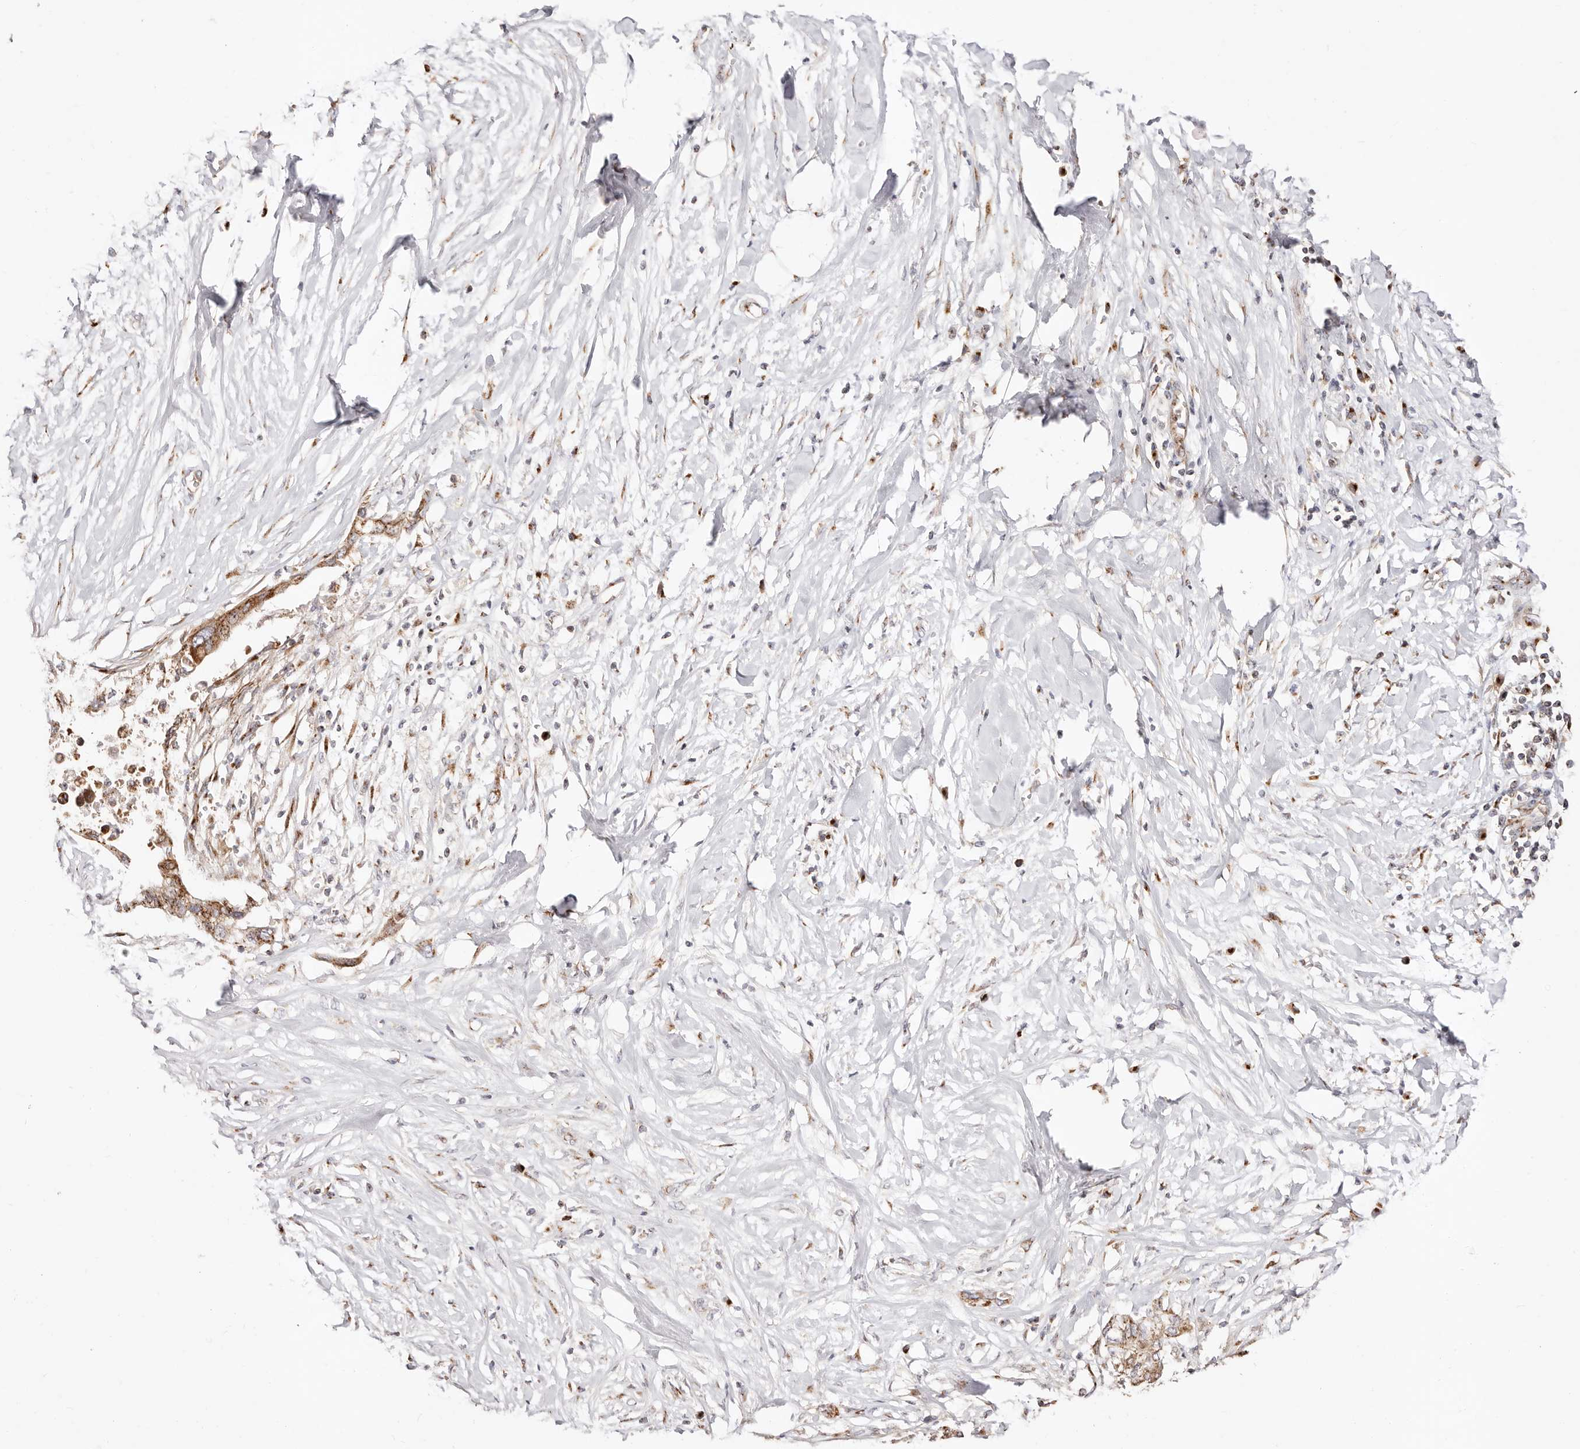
{"staining": {"intensity": "moderate", "quantity": ">75%", "location": "cytoplasmic/membranous"}, "tissue": "pancreatic cancer", "cell_type": "Tumor cells", "image_type": "cancer", "snomed": [{"axis": "morphology", "description": "Normal tissue, NOS"}, {"axis": "morphology", "description": "Adenocarcinoma, NOS"}, {"axis": "topography", "description": "Pancreas"}, {"axis": "topography", "description": "Peripheral nerve tissue"}], "caption": "Immunohistochemistry (IHC) image of human adenocarcinoma (pancreatic) stained for a protein (brown), which reveals medium levels of moderate cytoplasmic/membranous positivity in approximately >75% of tumor cells.", "gene": "MAPK6", "patient": {"sex": "male", "age": 59}}